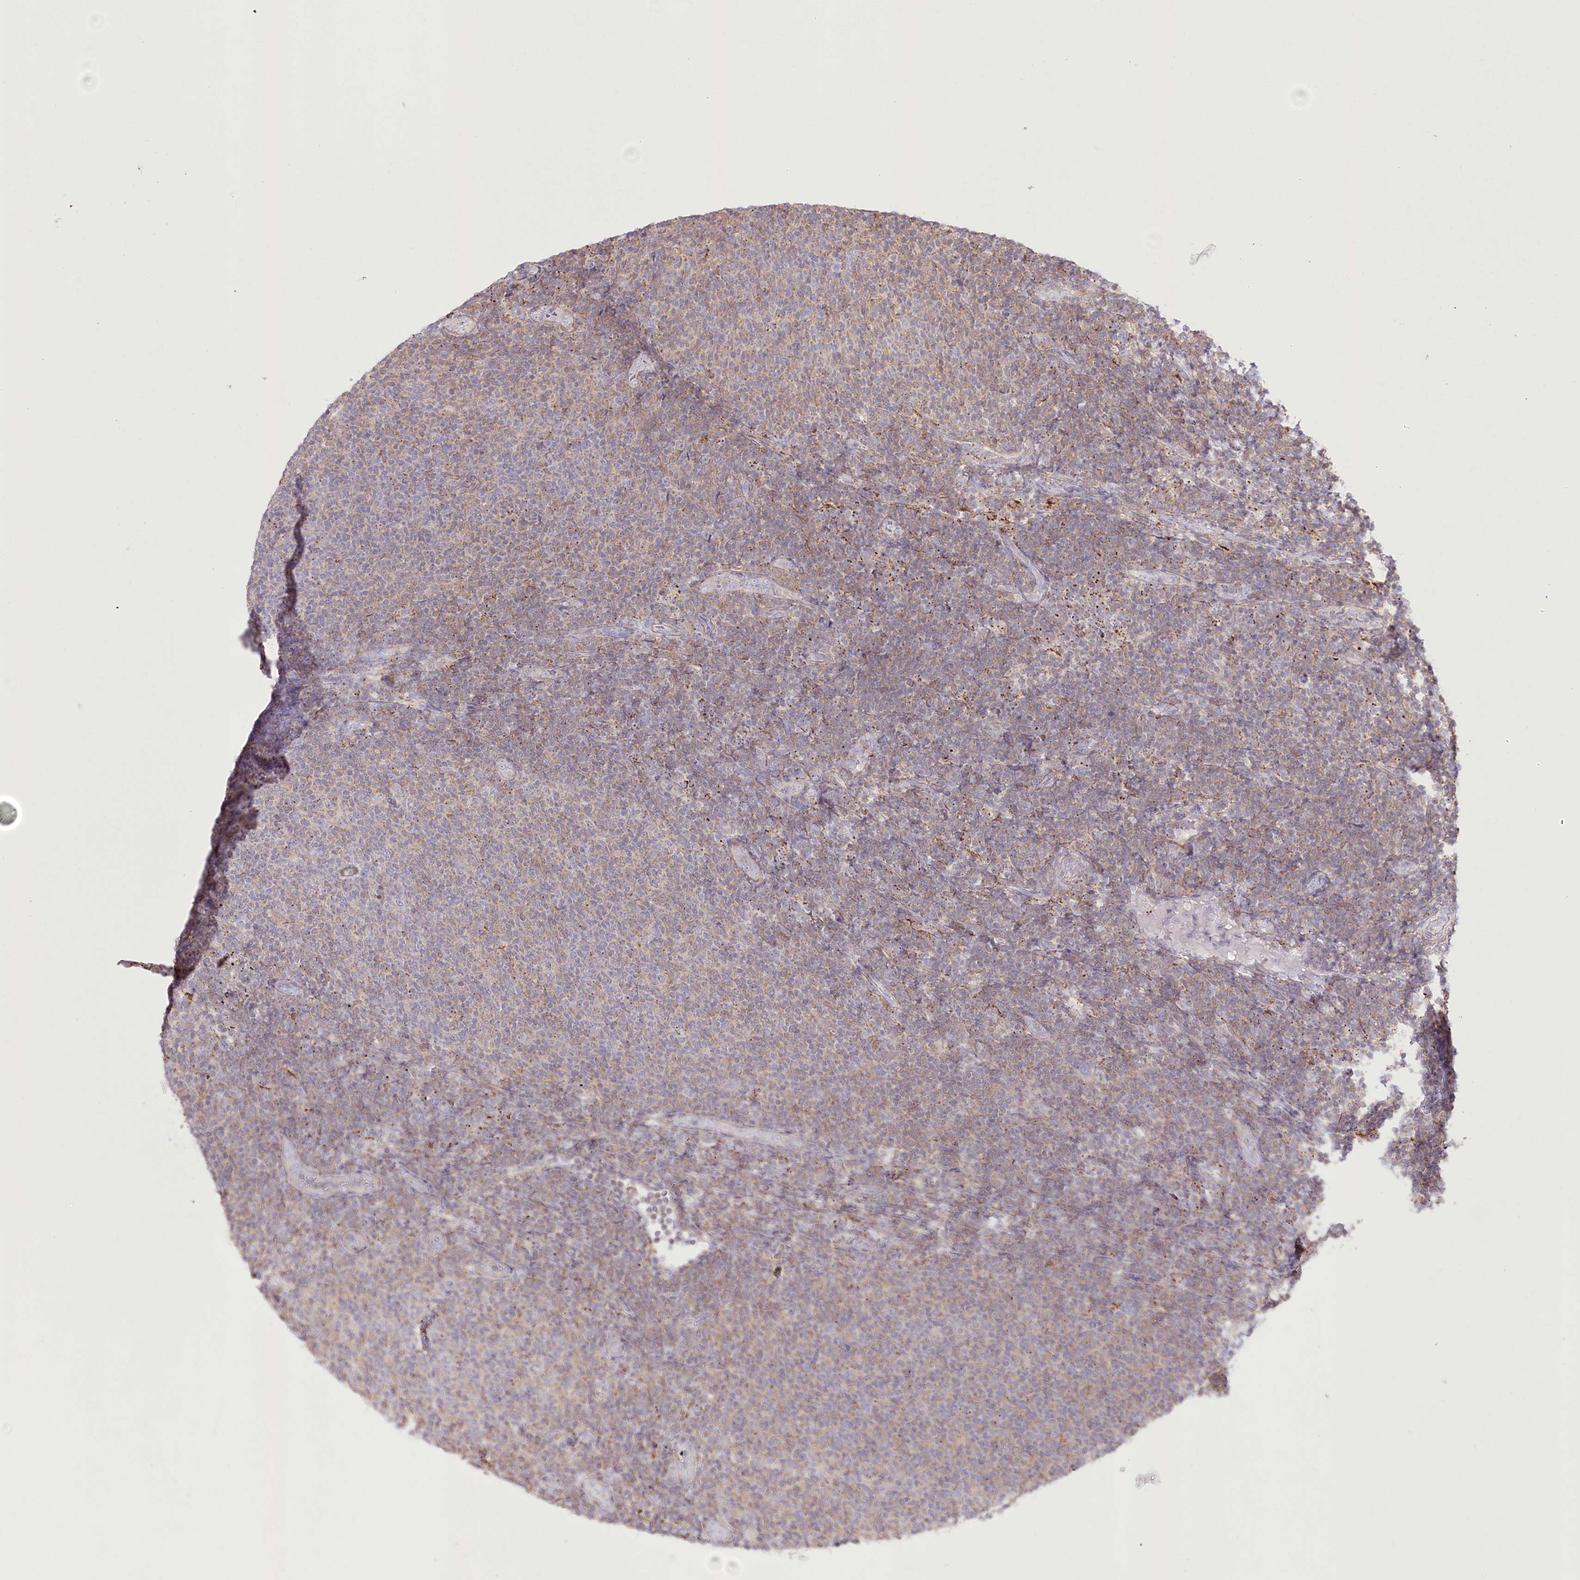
{"staining": {"intensity": "moderate", "quantity": ">75%", "location": "cytoplasmic/membranous"}, "tissue": "lymphoma", "cell_type": "Tumor cells", "image_type": "cancer", "snomed": [{"axis": "morphology", "description": "Malignant lymphoma, non-Hodgkin's type, Low grade"}, {"axis": "topography", "description": "Lymph node"}], "caption": "A medium amount of moderate cytoplasmic/membranous positivity is seen in approximately >75% of tumor cells in lymphoma tissue. The staining is performed using DAB brown chromogen to label protein expression. The nuclei are counter-stained blue using hematoxylin.", "gene": "FAM216A", "patient": {"sex": "male", "age": 66}}